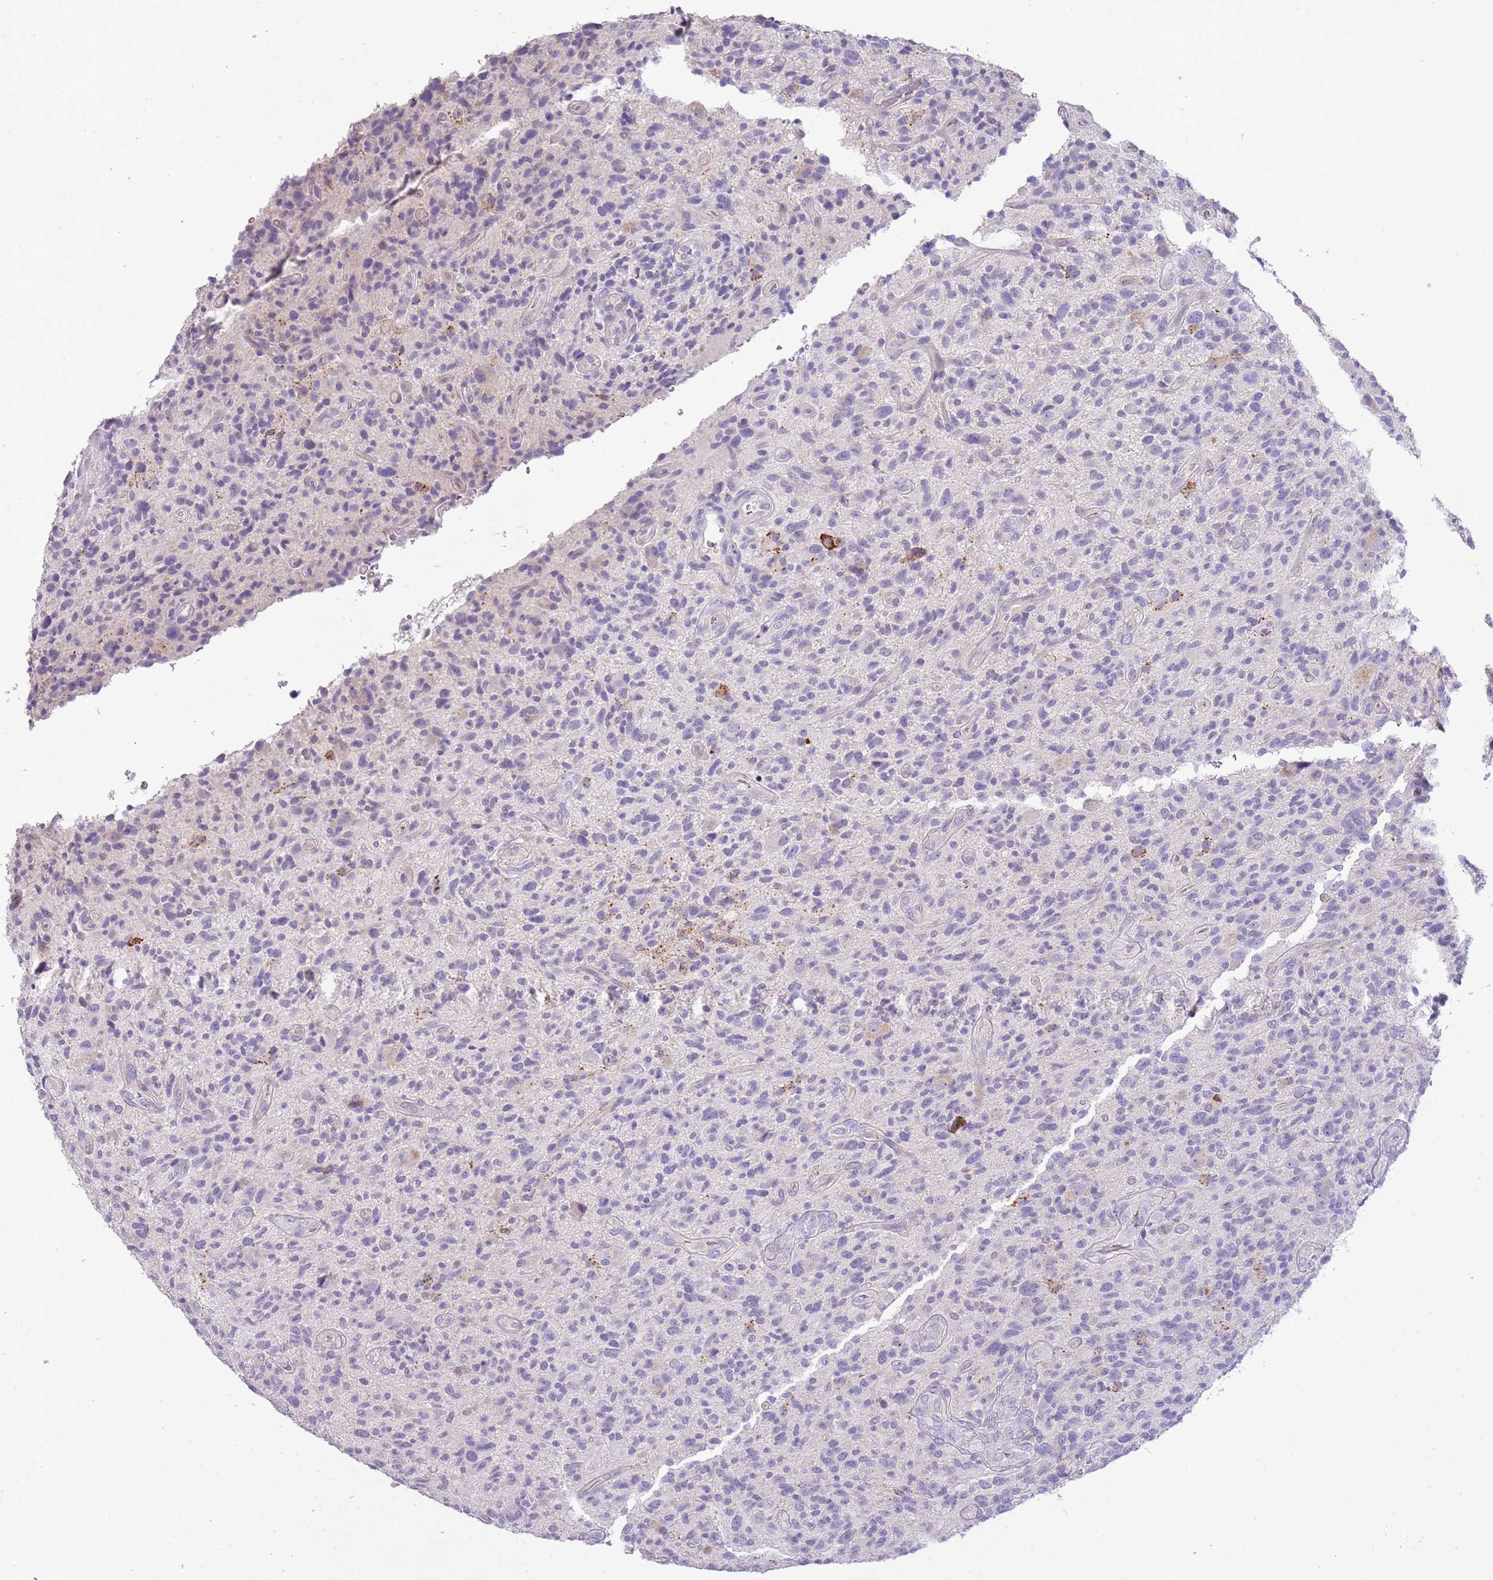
{"staining": {"intensity": "negative", "quantity": "none", "location": "none"}, "tissue": "glioma", "cell_type": "Tumor cells", "image_type": "cancer", "snomed": [{"axis": "morphology", "description": "Glioma, malignant, High grade"}, {"axis": "topography", "description": "Brain"}], "caption": "Immunohistochemistry histopathology image of neoplastic tissue: human malignant glioma (high-grade) stained with DAB (3,3'-diaminobenzidine) shows no significant protein expression in tumor cells. (DAB (3,3'-diaminobenzidine) immunohistochemistry (IHC) with hematoxylin counter stain).", "gene": "ABHD17A", "patient": {"sex": "male", "age": 47}}